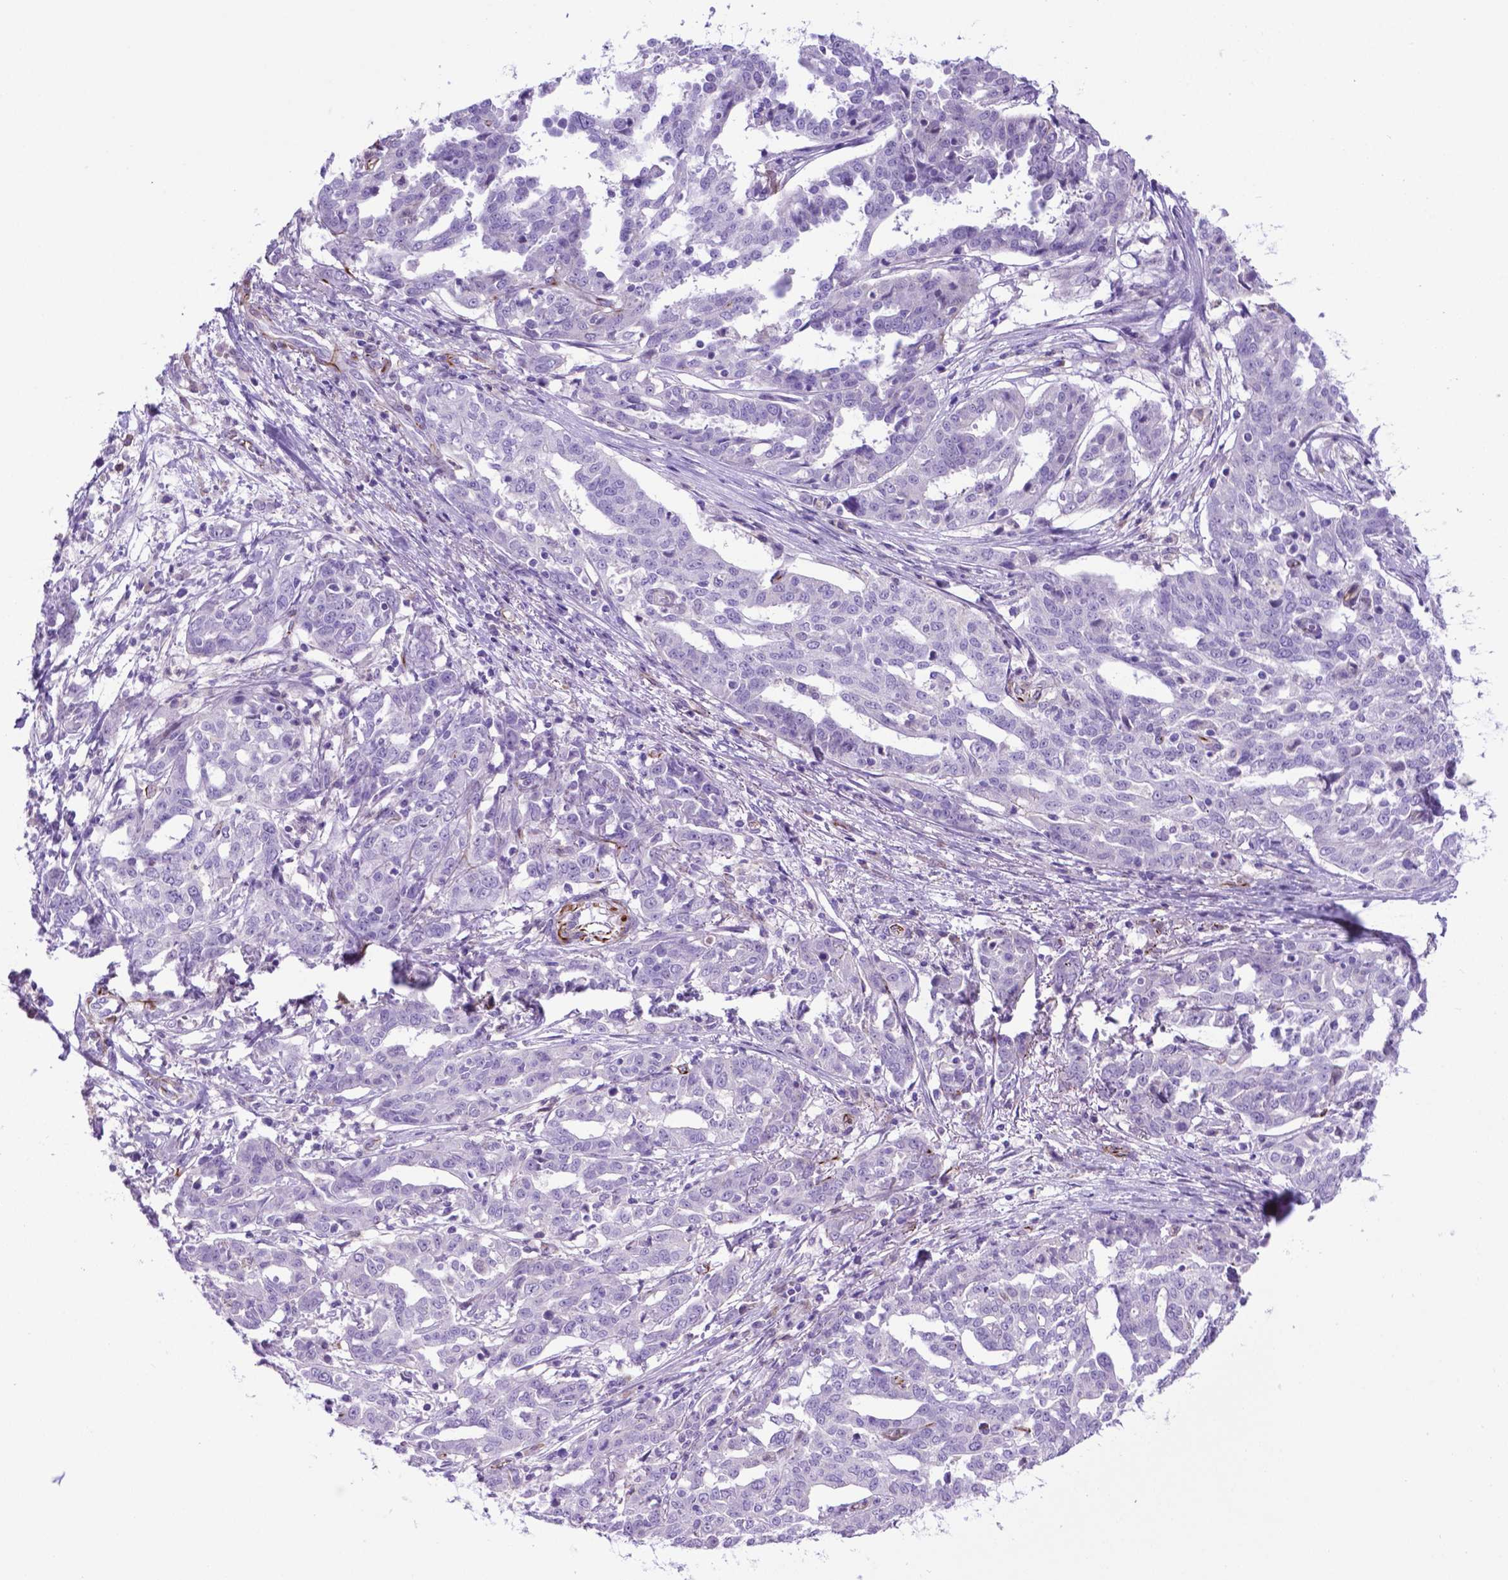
{"staining": {"intensity": "negative", "quantity": "none", "location": "none"}, "tissue": "ovarian cancer", "cell_type": "Tumor cells", "image_type": "cancer", "snomed": [{"axis": "morphology", "description": "Cystadenocarcinoma, serous, NOS"}, {"axis": "topography", "description": "Ovary"}], "caption": "A micrograph of human ovarian serous cystadenocarcinoma is negative for staining in tumor cells.", "gene": "LZTR1", "patient": {"sex": "female", "age": 67}}